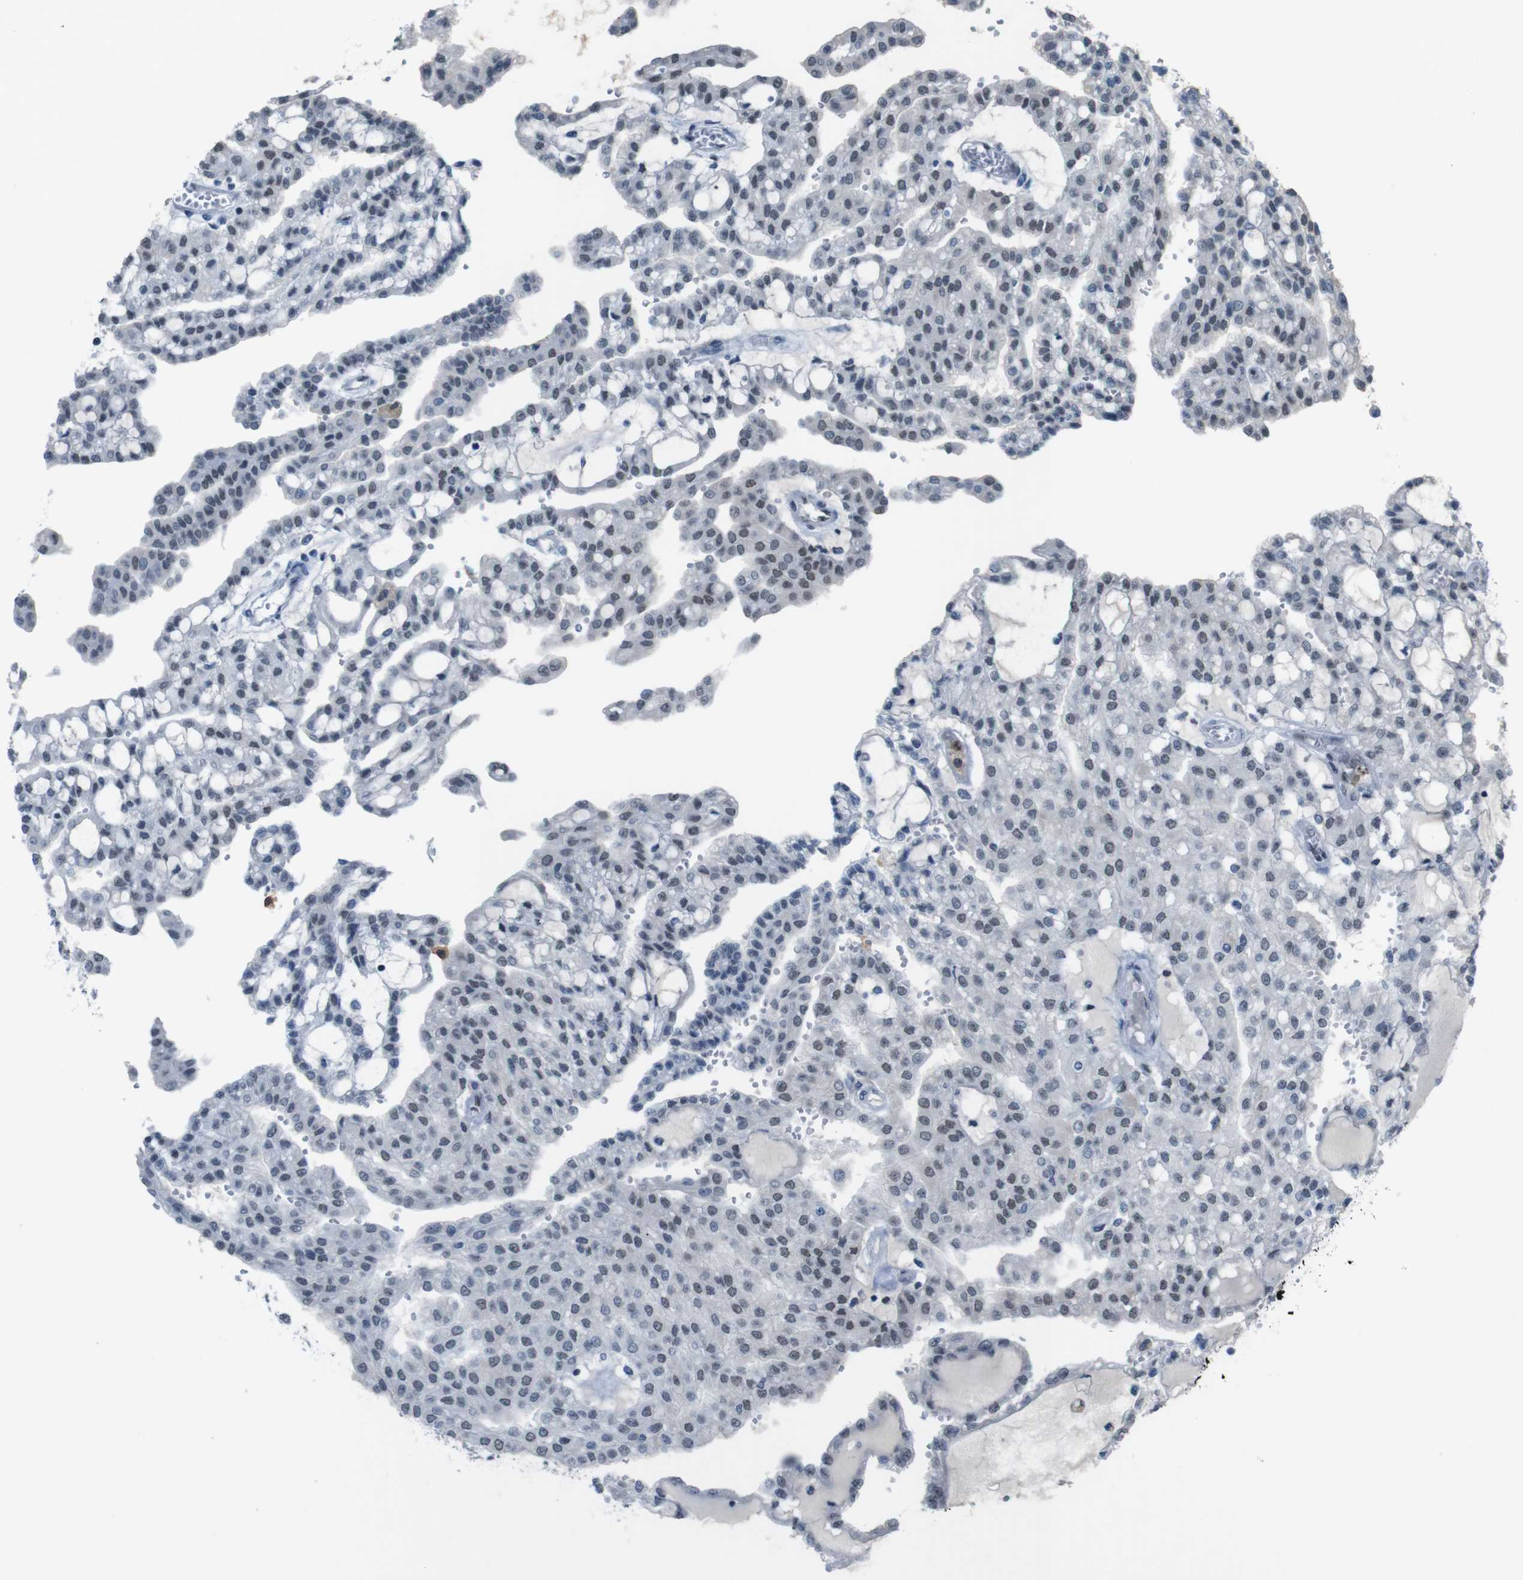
{"staining": {"intensity": "negative", "quantity": "none", "location": "none"}, "tissue": "renal cancer", "cell_type": "Tumor cells", "image_type": "cancer", "snomed": [{"axis": "morphology", "description": "Adenocarcinoma, NOS"}, {"axis": "topography", "description": "Kidney"}], "caption": "An image of adenocarcinoma (renal) stained for a protein shows no brown staining in tumor cells.", "gene": "SUB1", "patient": {"sex": "male", "age": 63}}